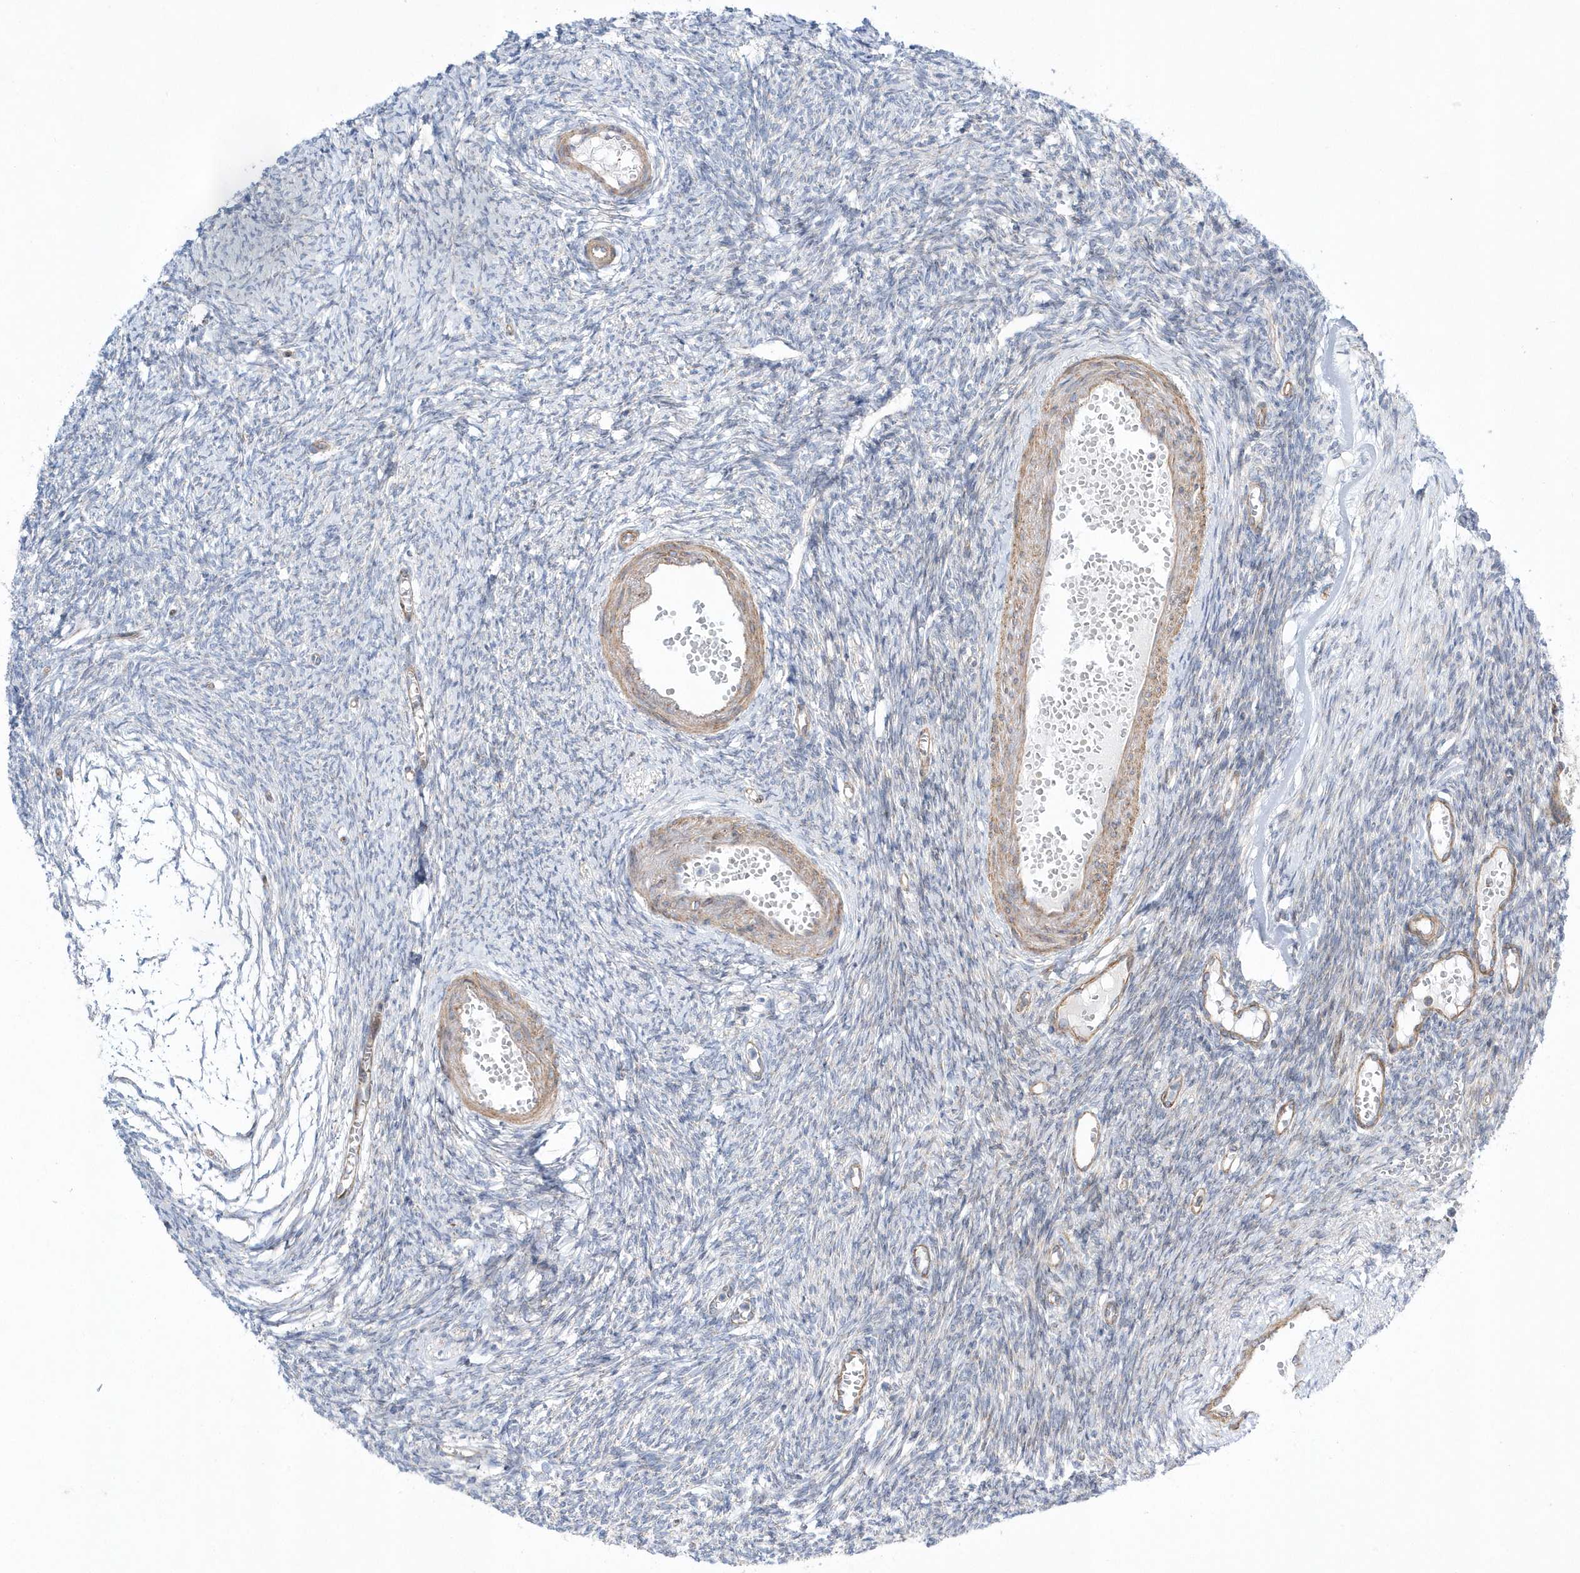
{"staining": {"intensity": "strong", "quantity": ">75%", "location": "cytoplasmic/membranous"}, "tissue": "ovary", "cell_type": "Follicle cells", "image_type": "normal", "snomed": [{"axis": "morphology", "description": "Normal tissue, NOS"}, {"axis": "morphology", "description": "Cyst, NOS"}, {"axis": "topography", "description": "Ovary"}], "caption": "A high-resolution micrograph shows immunohistochemistry staining of unremarkable ovary, which demonstrates strong cytoplasmic/membranous positivity in about >75% of follicle cells.", "gene": "OPA1", "patient": {"sex": "female", "age": 33}}